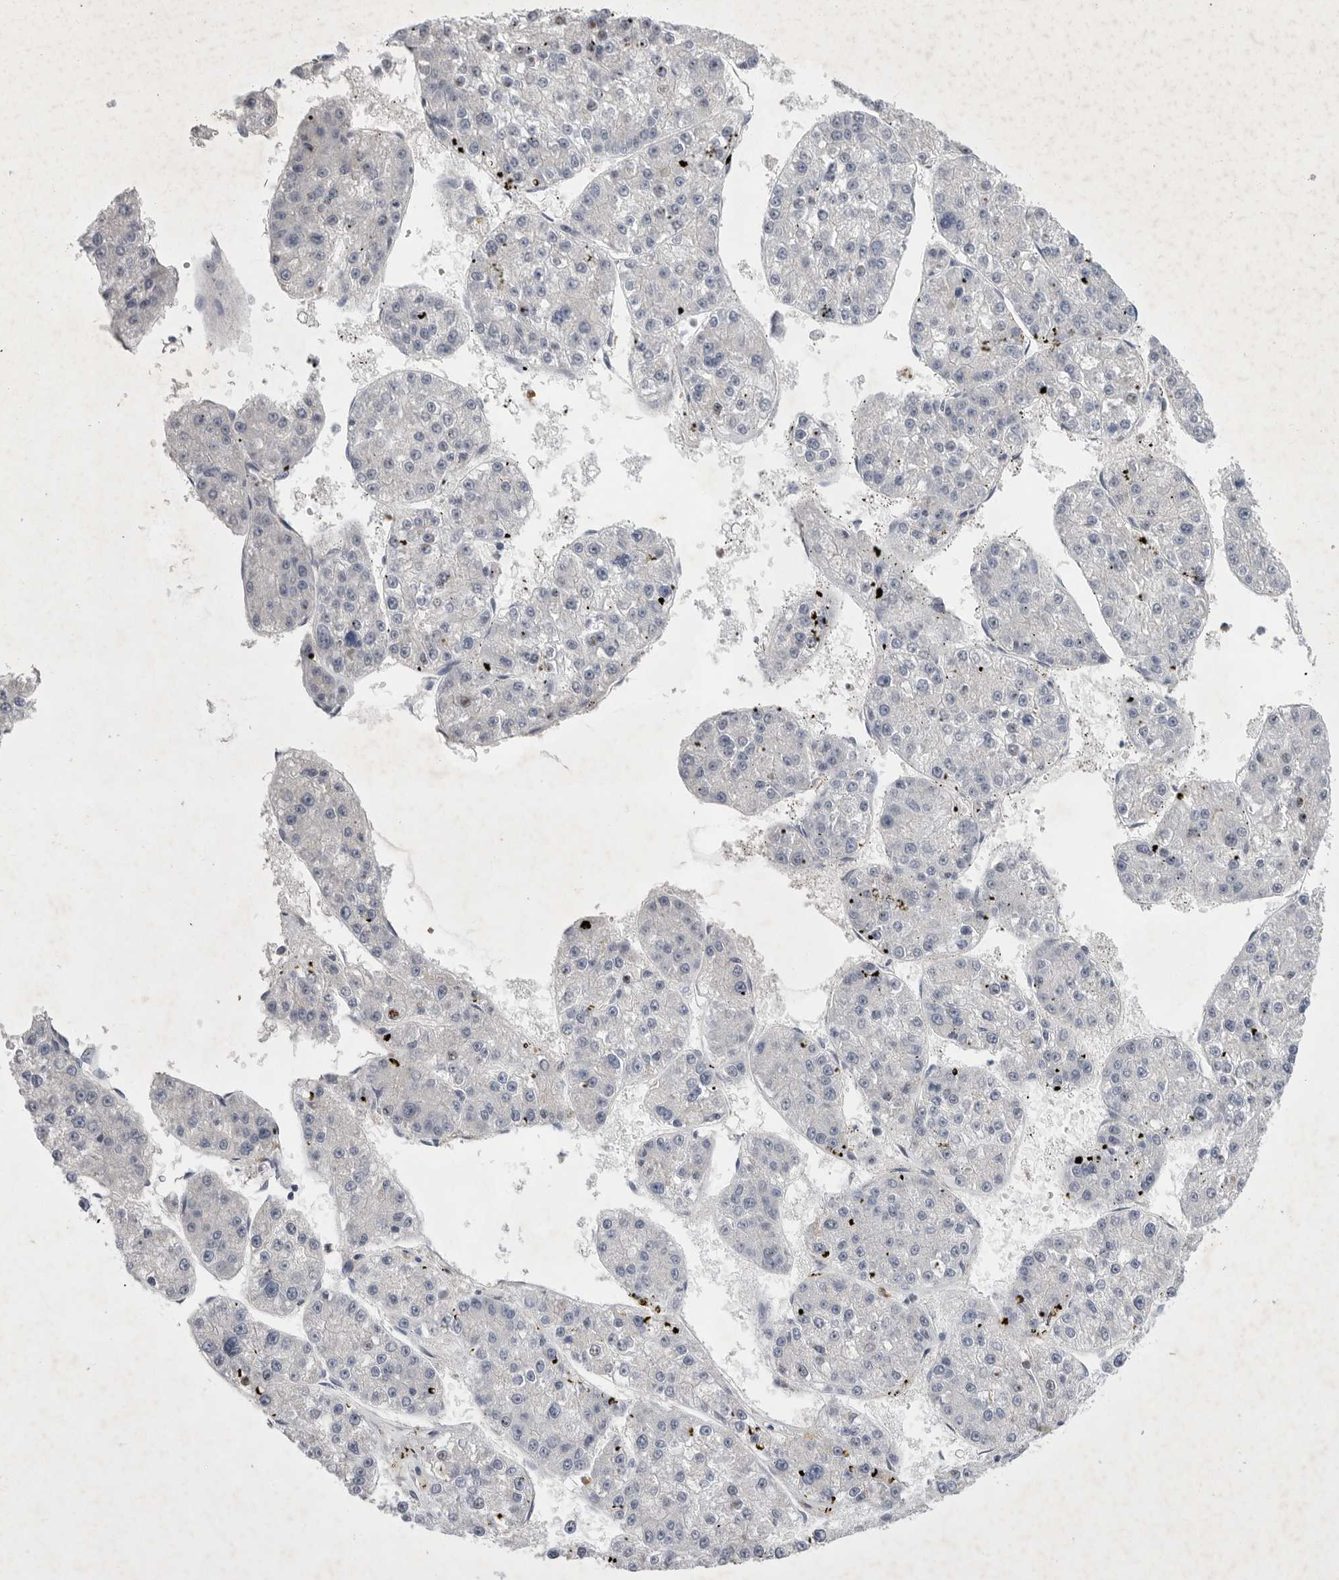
{"staining": {"intensity": "negative", "quantity": "none", "location": "none"}, "tissue": "liver cancer", "cell_type": "Tumor cells", "image_type": "cancer", "snomed": [{"axis": "morphology", "description": "Carcinoma, Hepatocellular, NOS"}, {"axis": "topography", "description": "Liver"}], "caption": "Tumor cells are negative for protein expression in human liver cancer (hepatocellular carcinoma).", "gene": "SIGLEC10", "patient": {"sex": "female", "age": 73}}